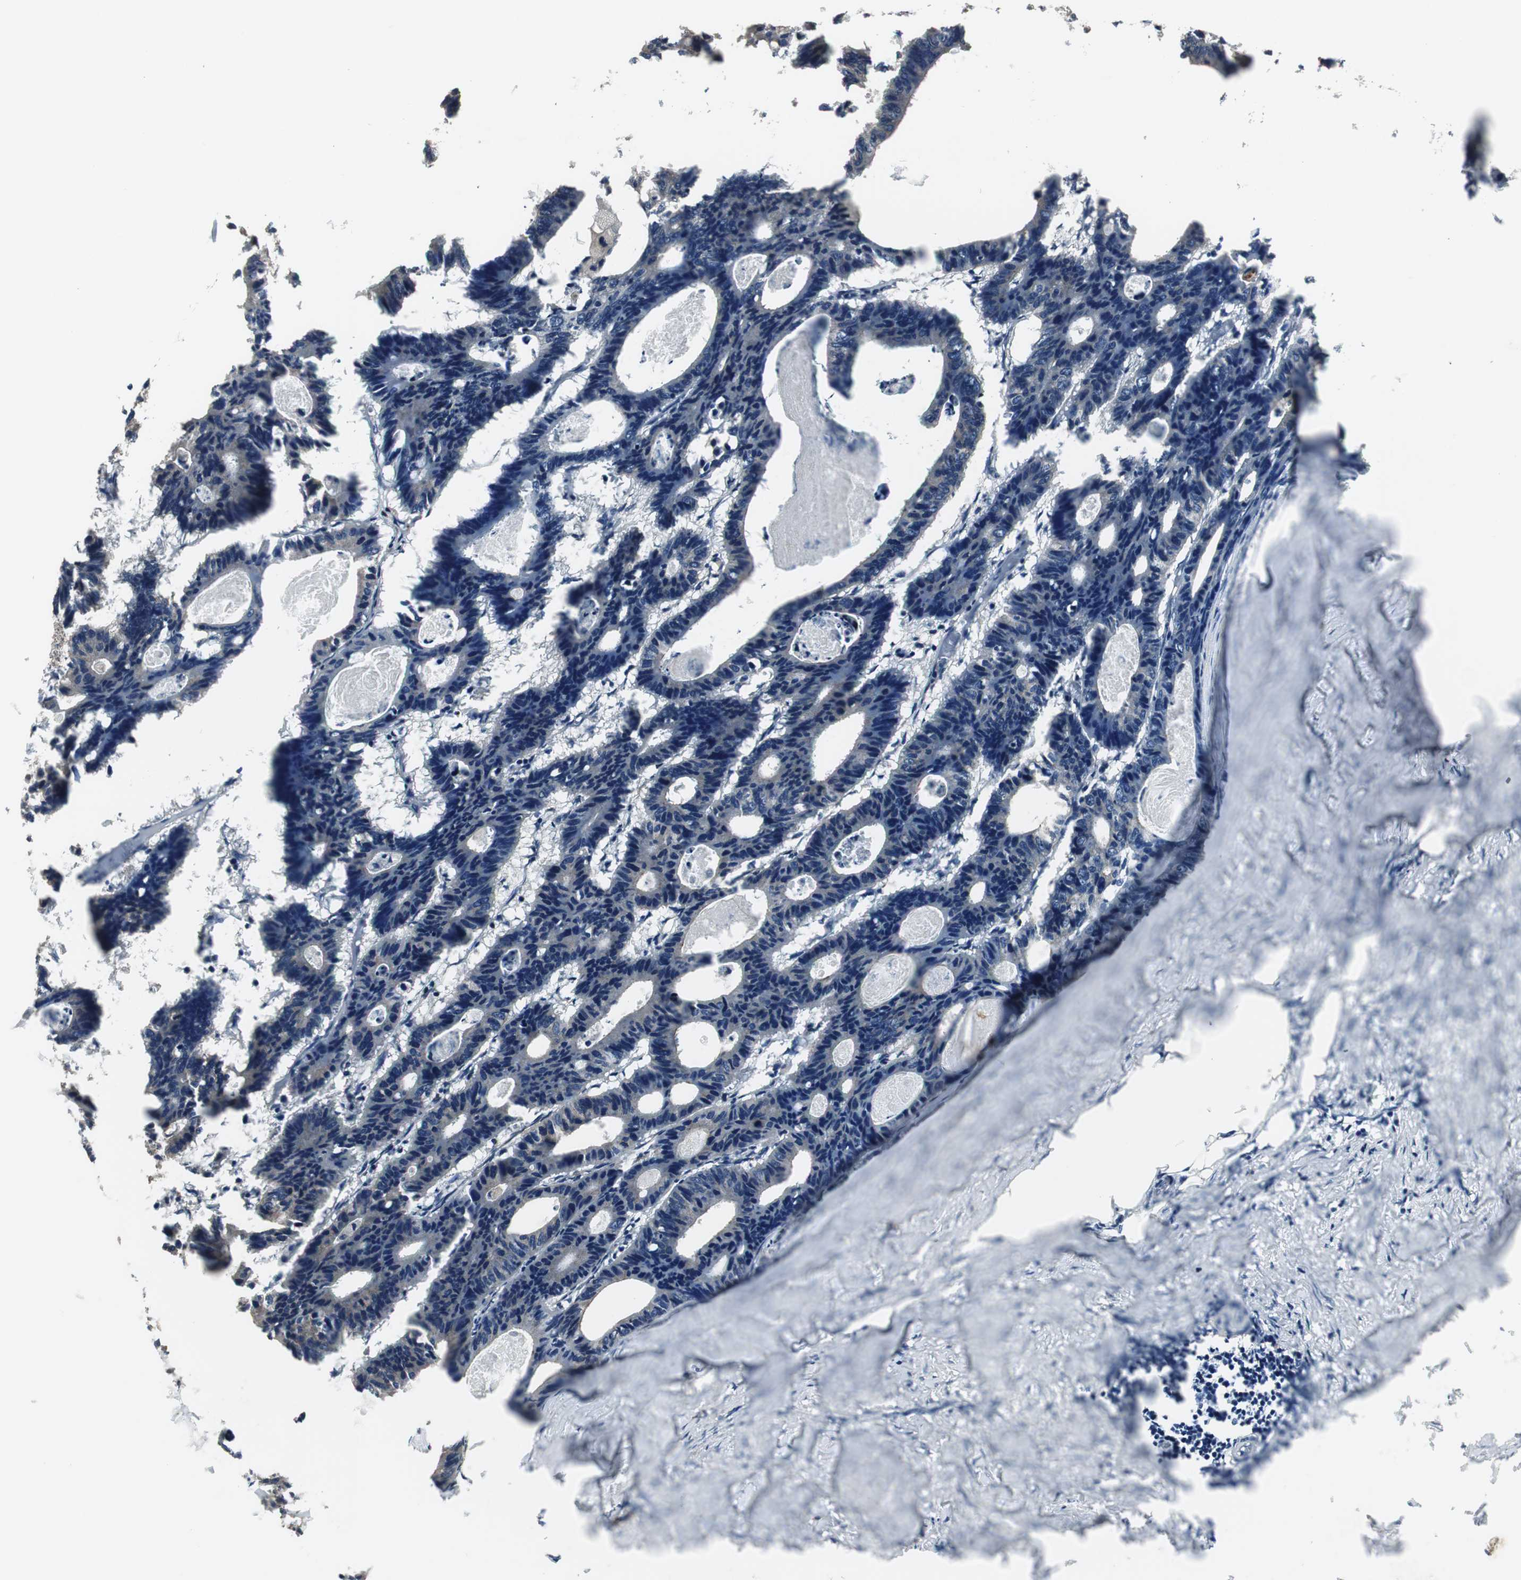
{"staining": {"intensity": "negative", "quantity": "none", "location": "none"}, "tissue": "colorectal cancer", "cell_type": "Tumor cells", "image_type": "cancer", "snomed": [{"axis": "morphology", "description": "Adenocarcinoma, NOS"}, {"axis": "topography", "description": "Colon"}], "caption": "A photomicrograph of human colorectal adenocarcinoma is negative for staining in tumor cells. (DAB IHC visualized using brightfield microscopy, high magnification).", "gene": "CHP1", "patient": {"sex": "female", "age": 55}}